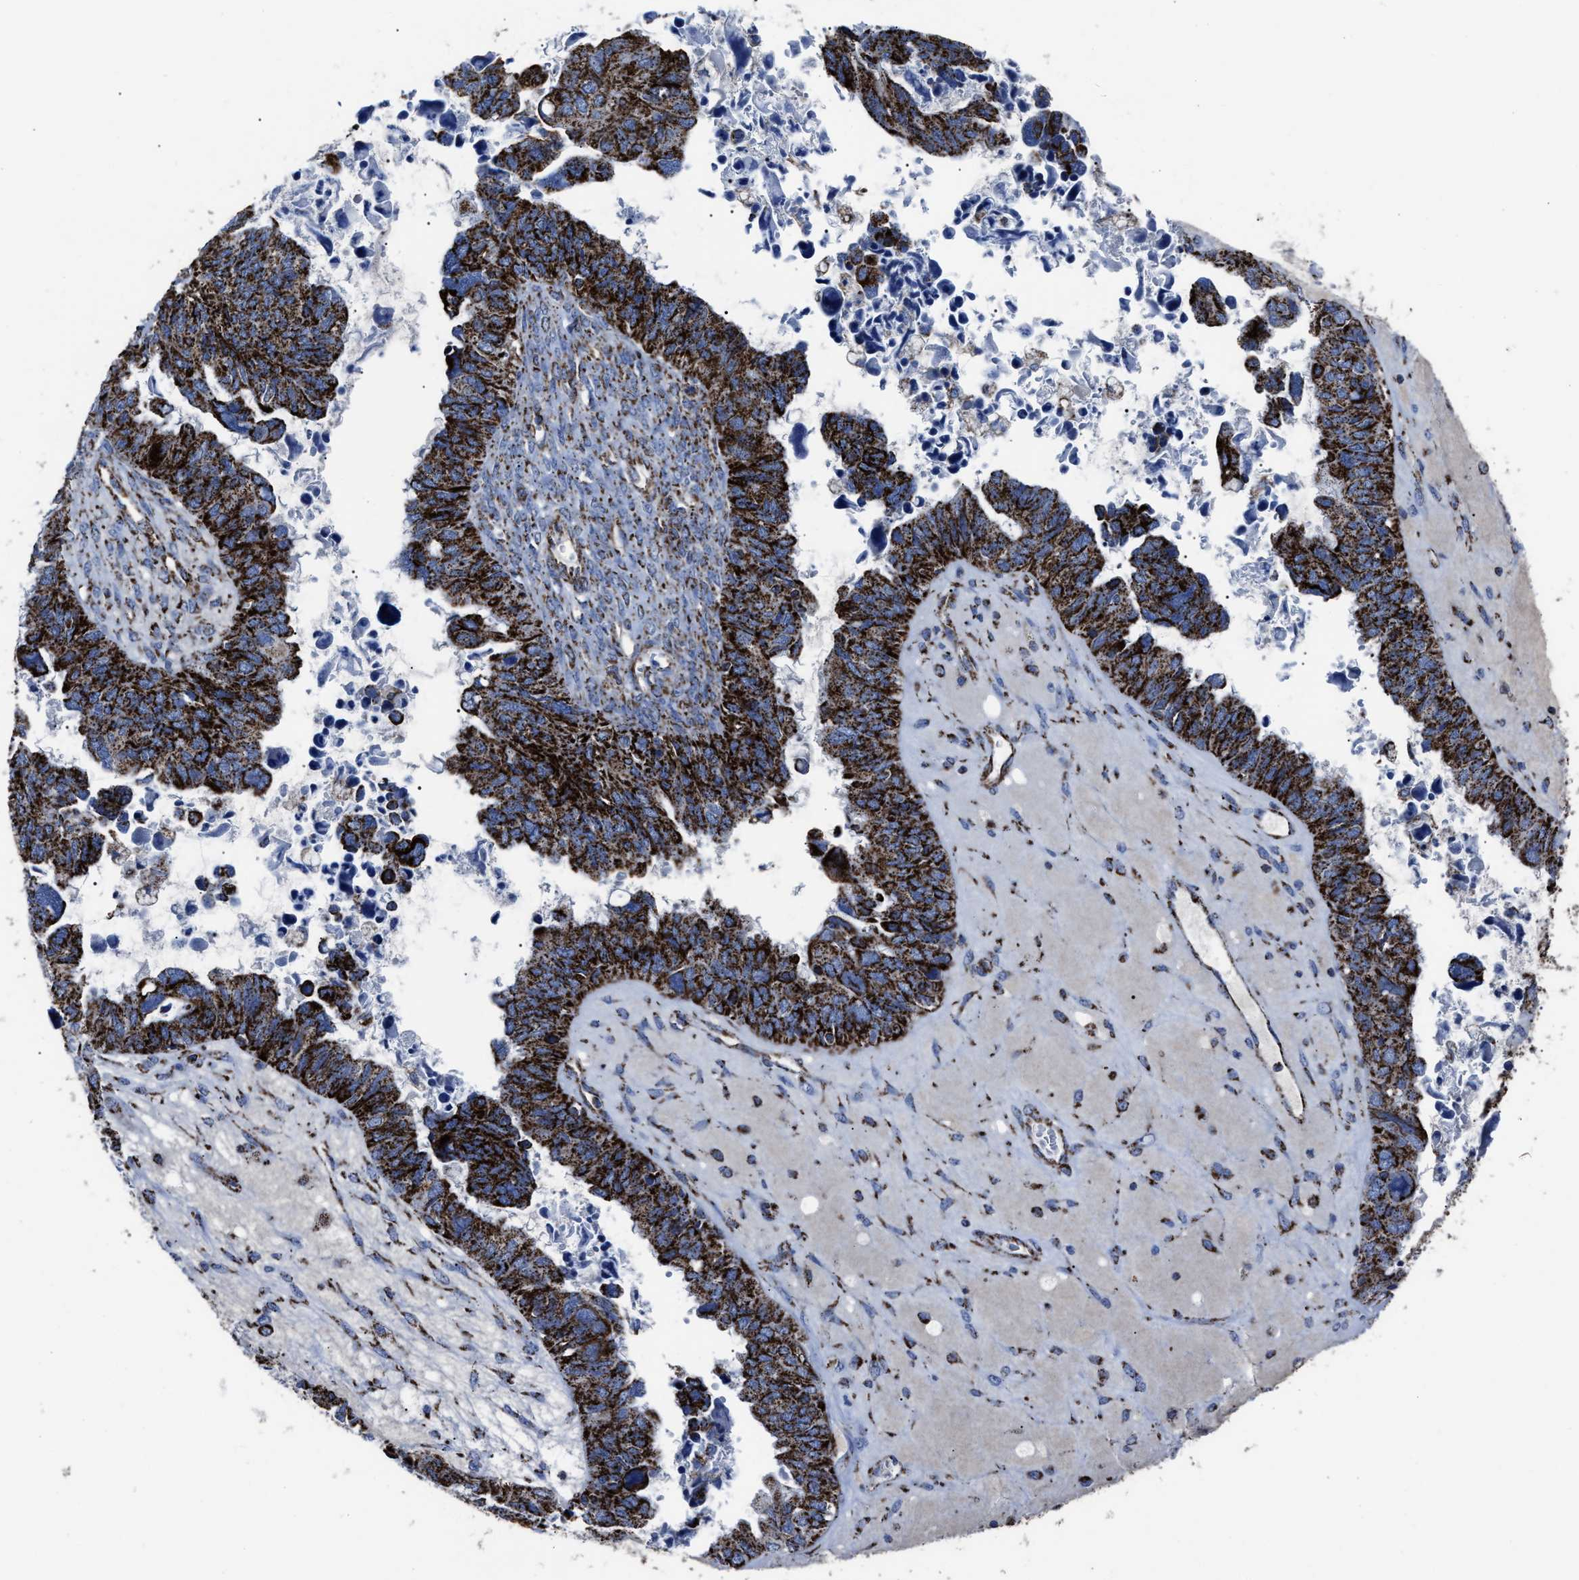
{"staining": {"intensity": "strong", "quantity": ">75%", "location": "cytoplasmic/membranous"}, "tissue": "ovarian cancer", "cell_type": "Tumor cells", "image_type": "cancer", "snomed": [{"axis": "morphology", "description": "Cystadenocarcinoma, serous, NOS"}, {"axis": "topography", "description": "Ovary"}], "caption": "Immunohistochemical staining of ovarian serous cystadenocarcinoma demonstrates high levels of strong cytoplasmic/membranous protein staining in about >75% of tumor cells. The protein of interest is stained brown, and the nuclei are stained in blue (DAB IHC with brightfield microscopy, high magnification).", "gene": "NDUFV3", "patient": {"sex": "female", "age": 79}}